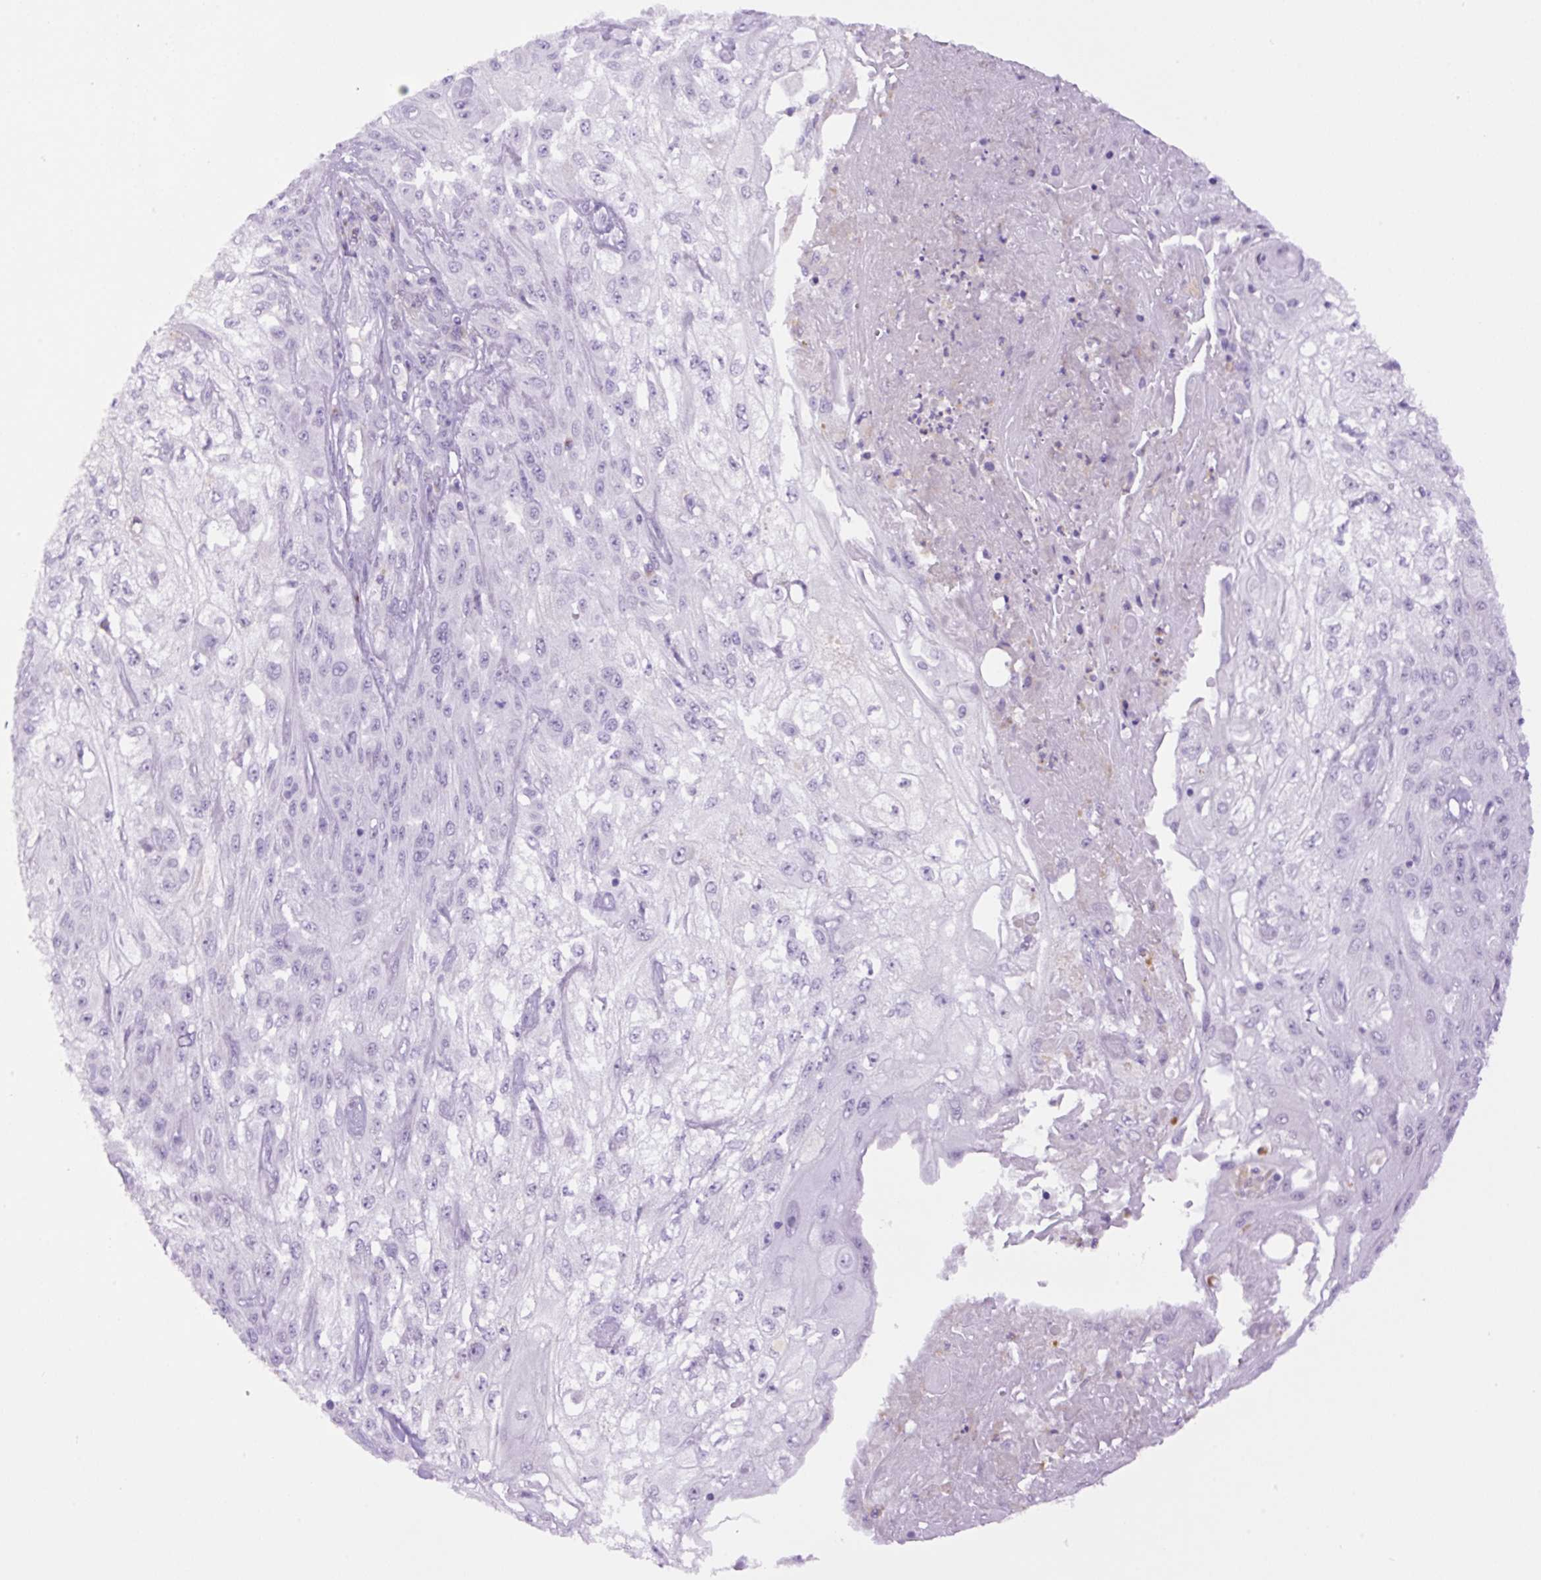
{"staining": {"intensity": "negative", "quantity": "none", "location": "none"}, "tissue": "skin cancer", "cell_type": "Tumor cells", "image_type": "cancer", "snomed": [{"axis": "morphology", "description": "Squamous cell carcinoma, NOS"}, {"axis": "morphology", "description": "Squamous cell carcinoma, metastatic, NOS"}, {"axis": "topography", "description": "Skin"}, {"axis": "topography", "description": "Lymph node"}], "caption": "Skin cancer stained for a protein using immunohistochemistry exhibits no staining tumor cells.", "gene": "MFSD3", "patient": {"sex": "male", "age": 75}}